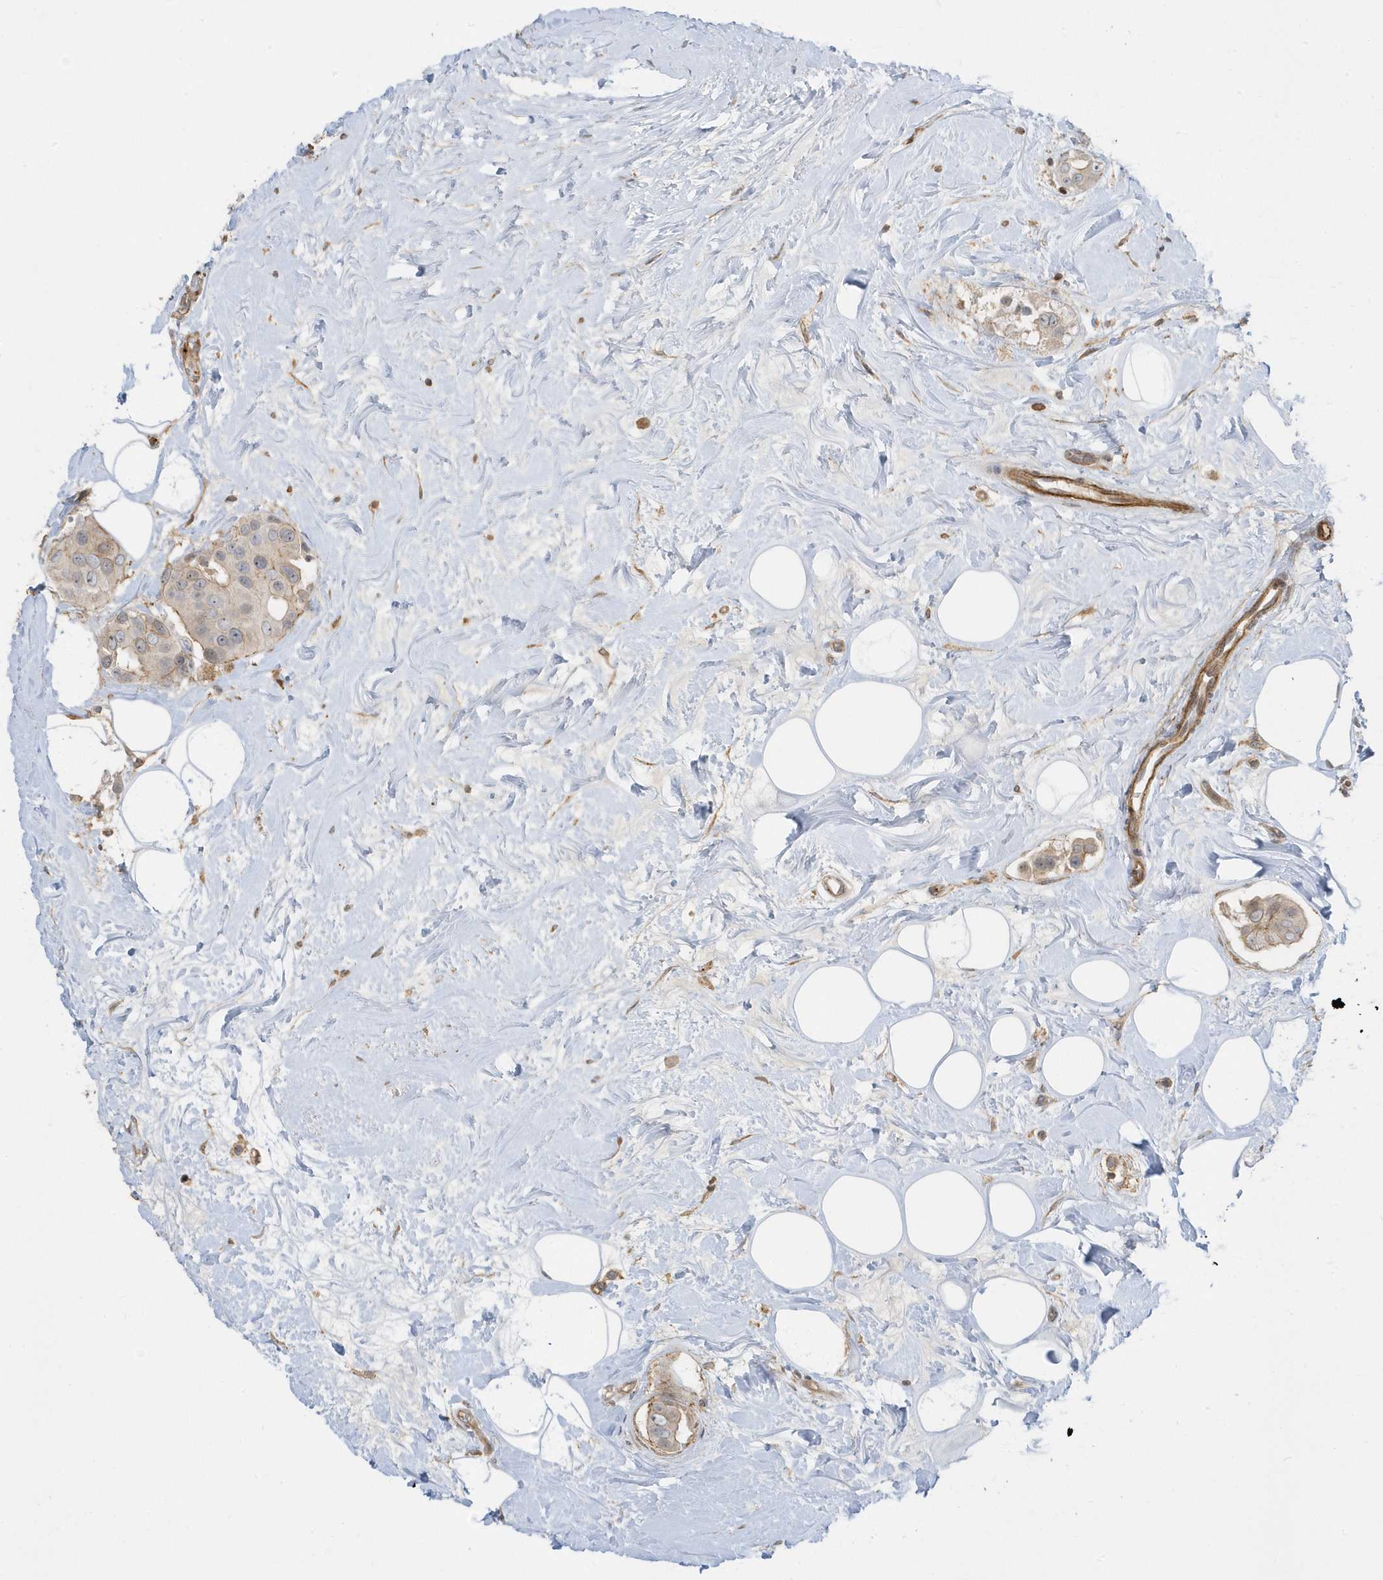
{"staining": {"intensity": "weak", "quantity": "<25%", "location": "cytoplasmic/membranous"}, "tissue": "breast cancer", "cell_type": "Tumor cells", "image_type": "cancer", "snomed": [{"axis": "morphology", "description": "Normal tissue, NOS"}, {"axis": "morphology", "description": "Duct carcinoma"}, {"axis": "topography", "description": "Breast"}], "caption": "Tumor cells show no significant protein expression in breast cancer. The staining is performed using DAB brown chromogen with nuclei counter-stained in using hematoxylin.", "gene": "ZBTB8A", "patient": {"sex": "female", "age": 39}}